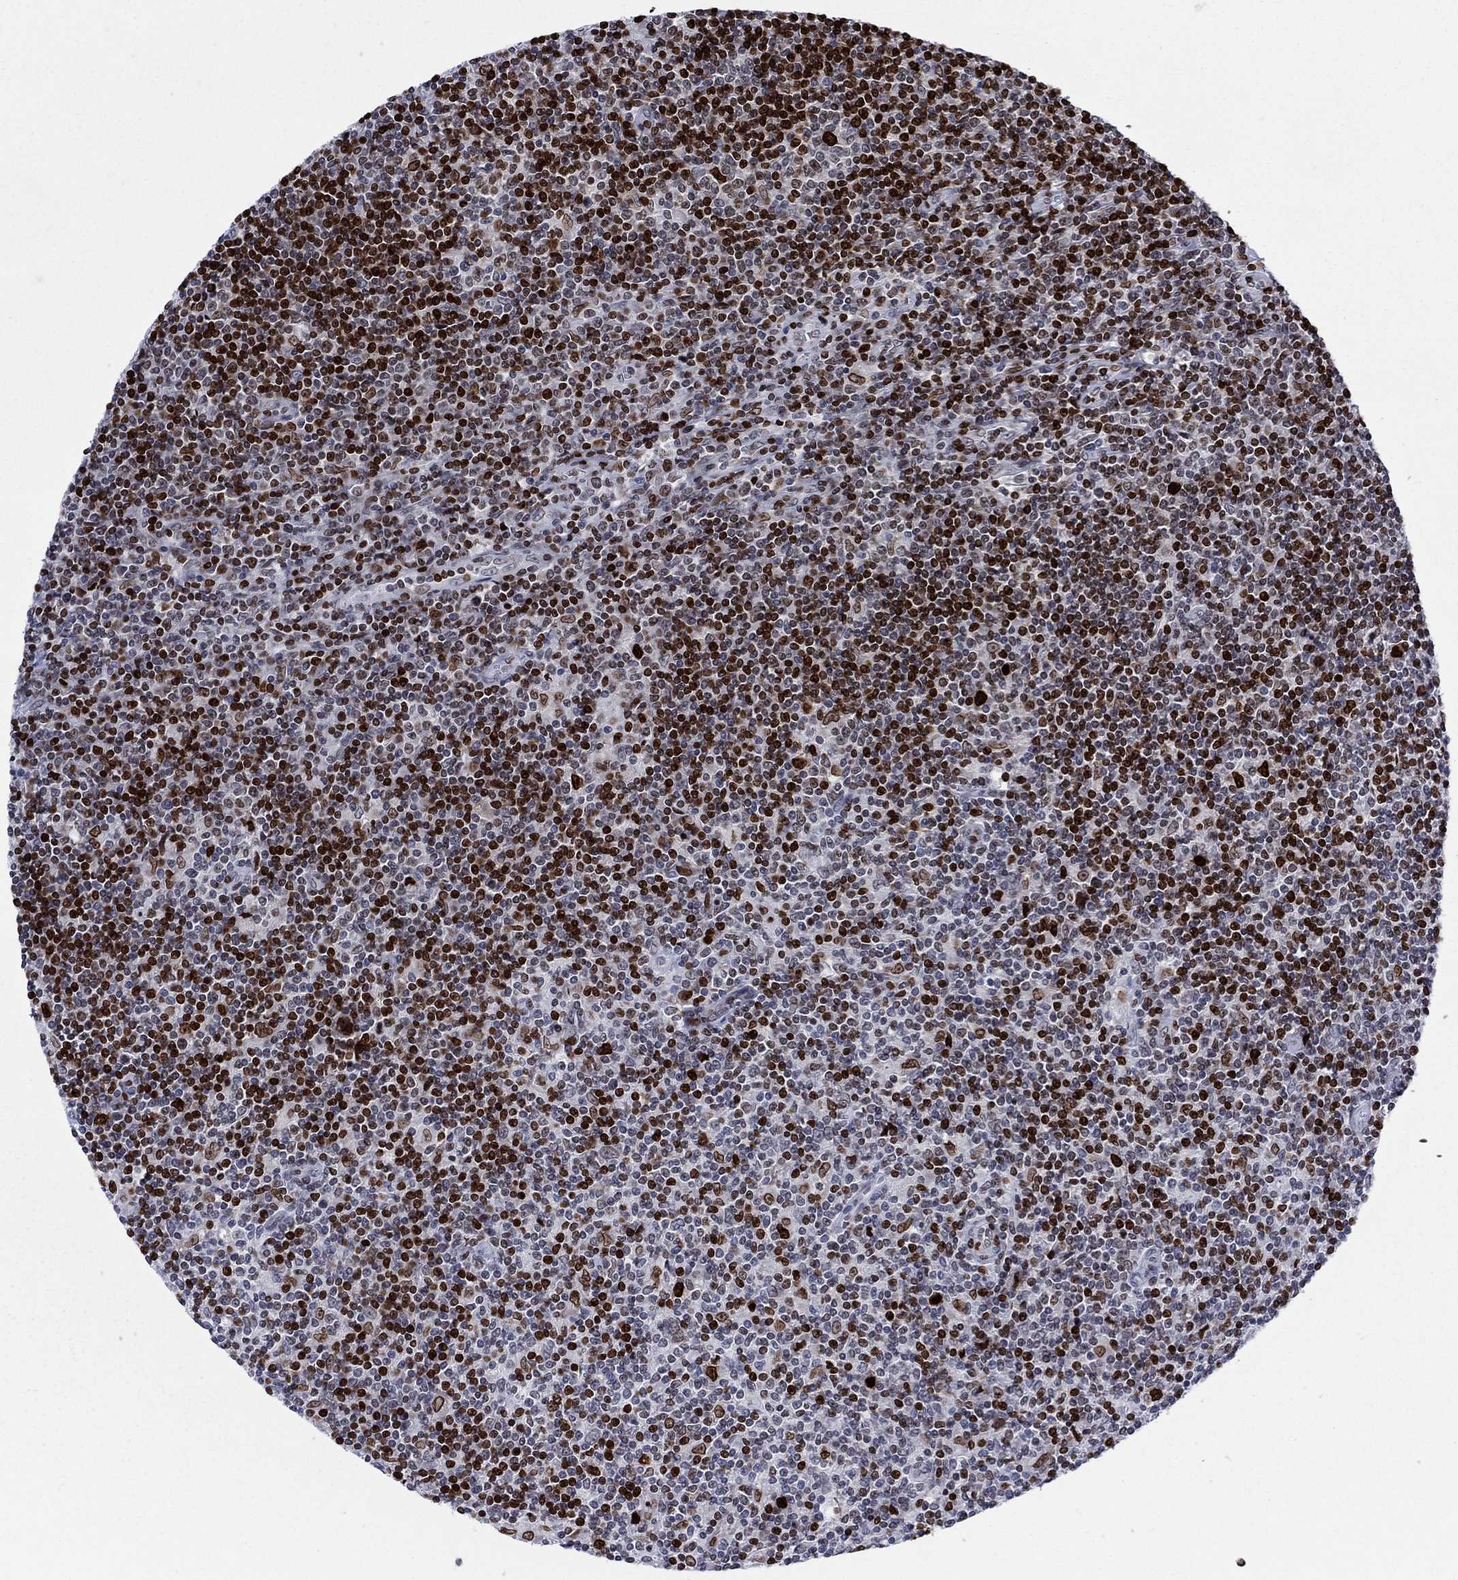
{"staining": {"intensity": "strong", "quantity": "25%-75%", "location": "nuclear"}, "tissue": "lymphoma", "cell_type": "Tumor cells", "image_type": "cancer", "snomed": [{"axis": "morphology", "description": "Hodgkin's disease, NOS"}, {"axis": "topography", "description": "Lymph node"}], "caption": "This photomicrograph shows IHC staining of Hodgkin's disease, with high strong nuclear staining in about 25%-75% of tumor cells.", "gene": "HMGA1", "patient": {"sex": "male", "age": 40}}